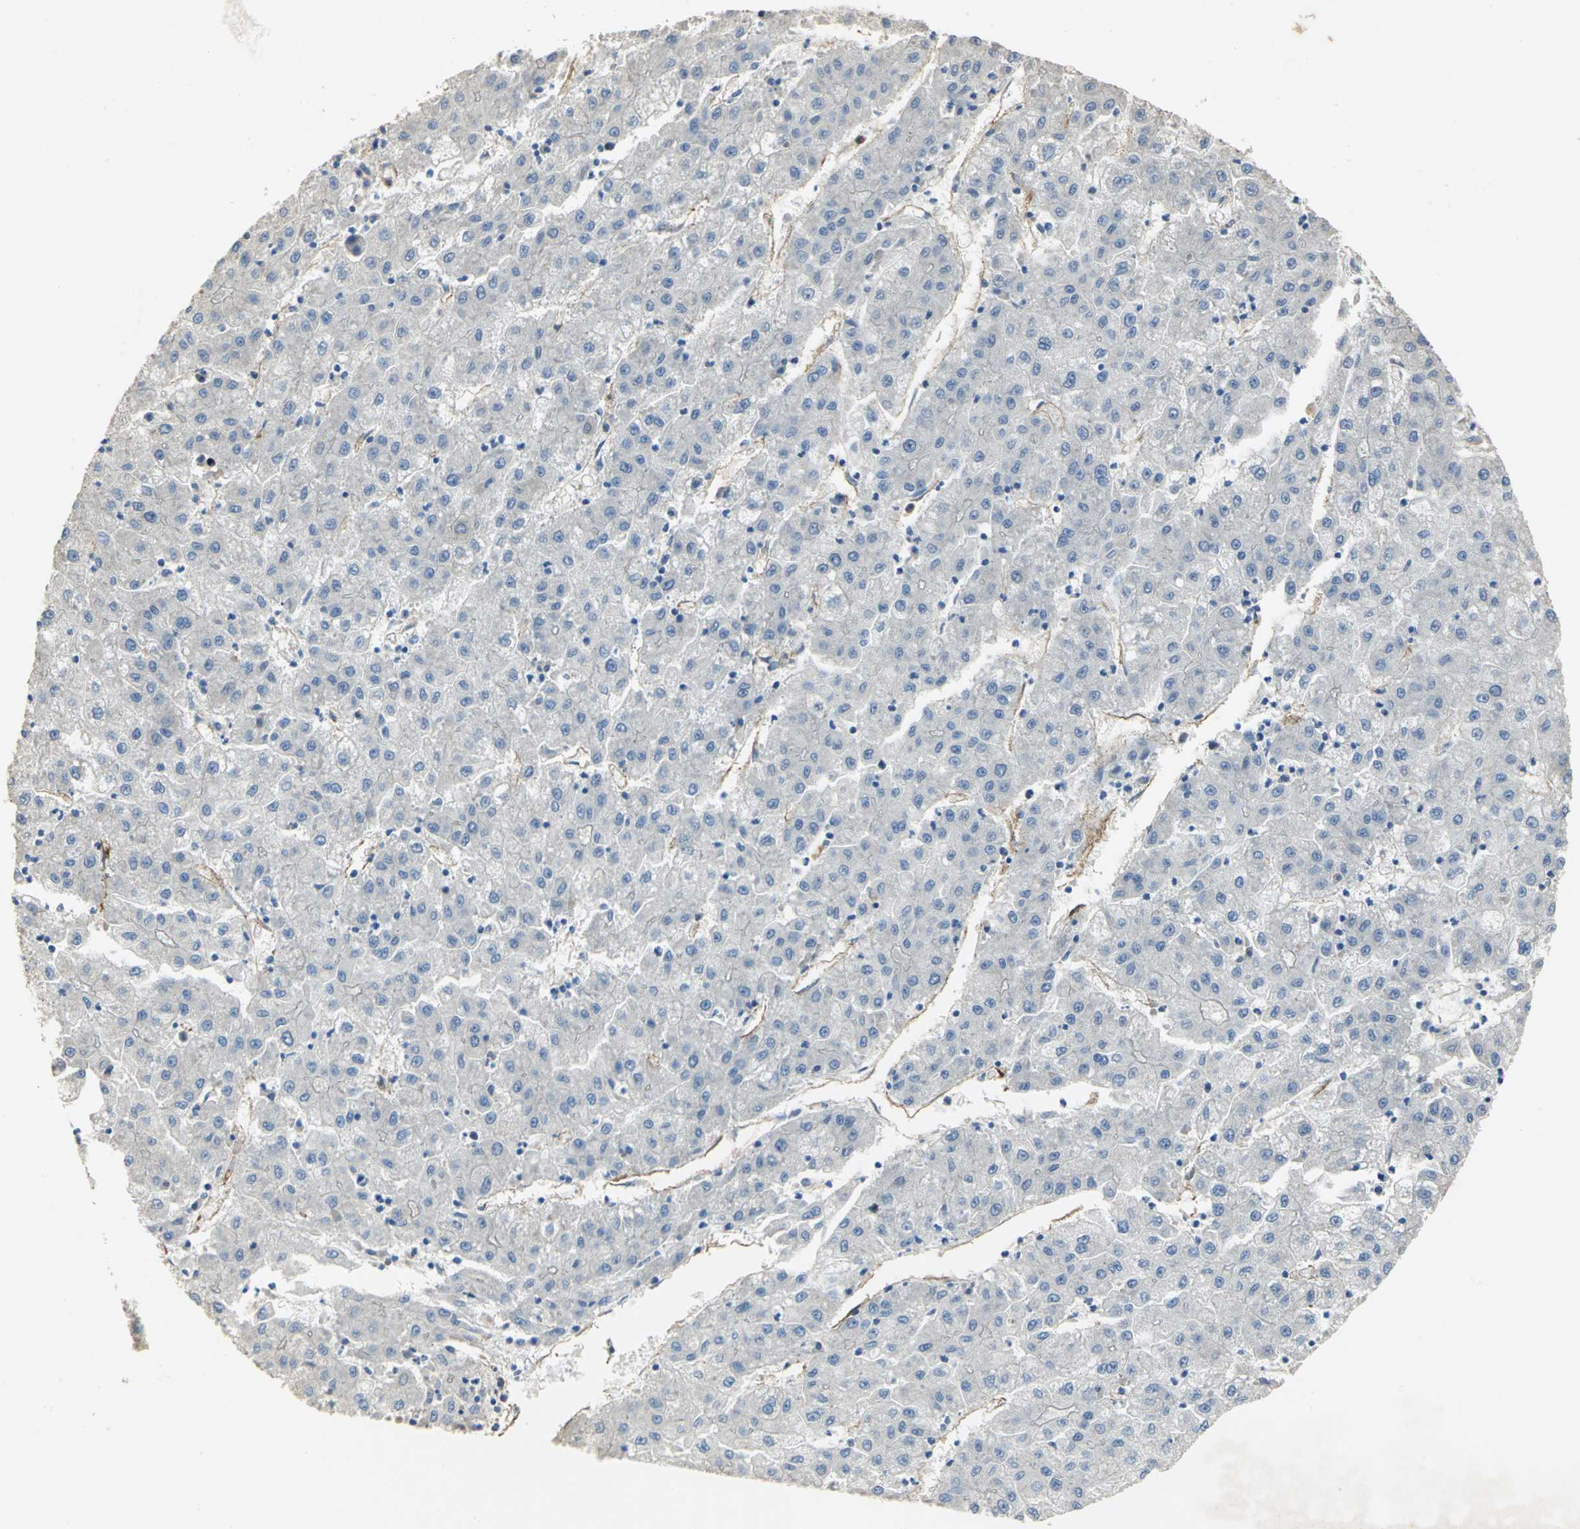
{"staining": {"intensity": "negative", "quantity": "none", "location": "none"}, "tissue": "liver cancer", "cell_type": "Tumor cells", "image_type": "cancer", "snomed": [{"axis": "morphology", "description": "Carcinoma, Hepatocellular, NOS"}, {"axis": "topography", "description": "Liver"}], "caption": "This is an immunohistochemistry (IHC) micrograph of human hepatocellular carcinoma (liver). There is no positivity in tumor cells.", "gene": "DLGAP5", "patient": {"sex": "male", "age": 72}}